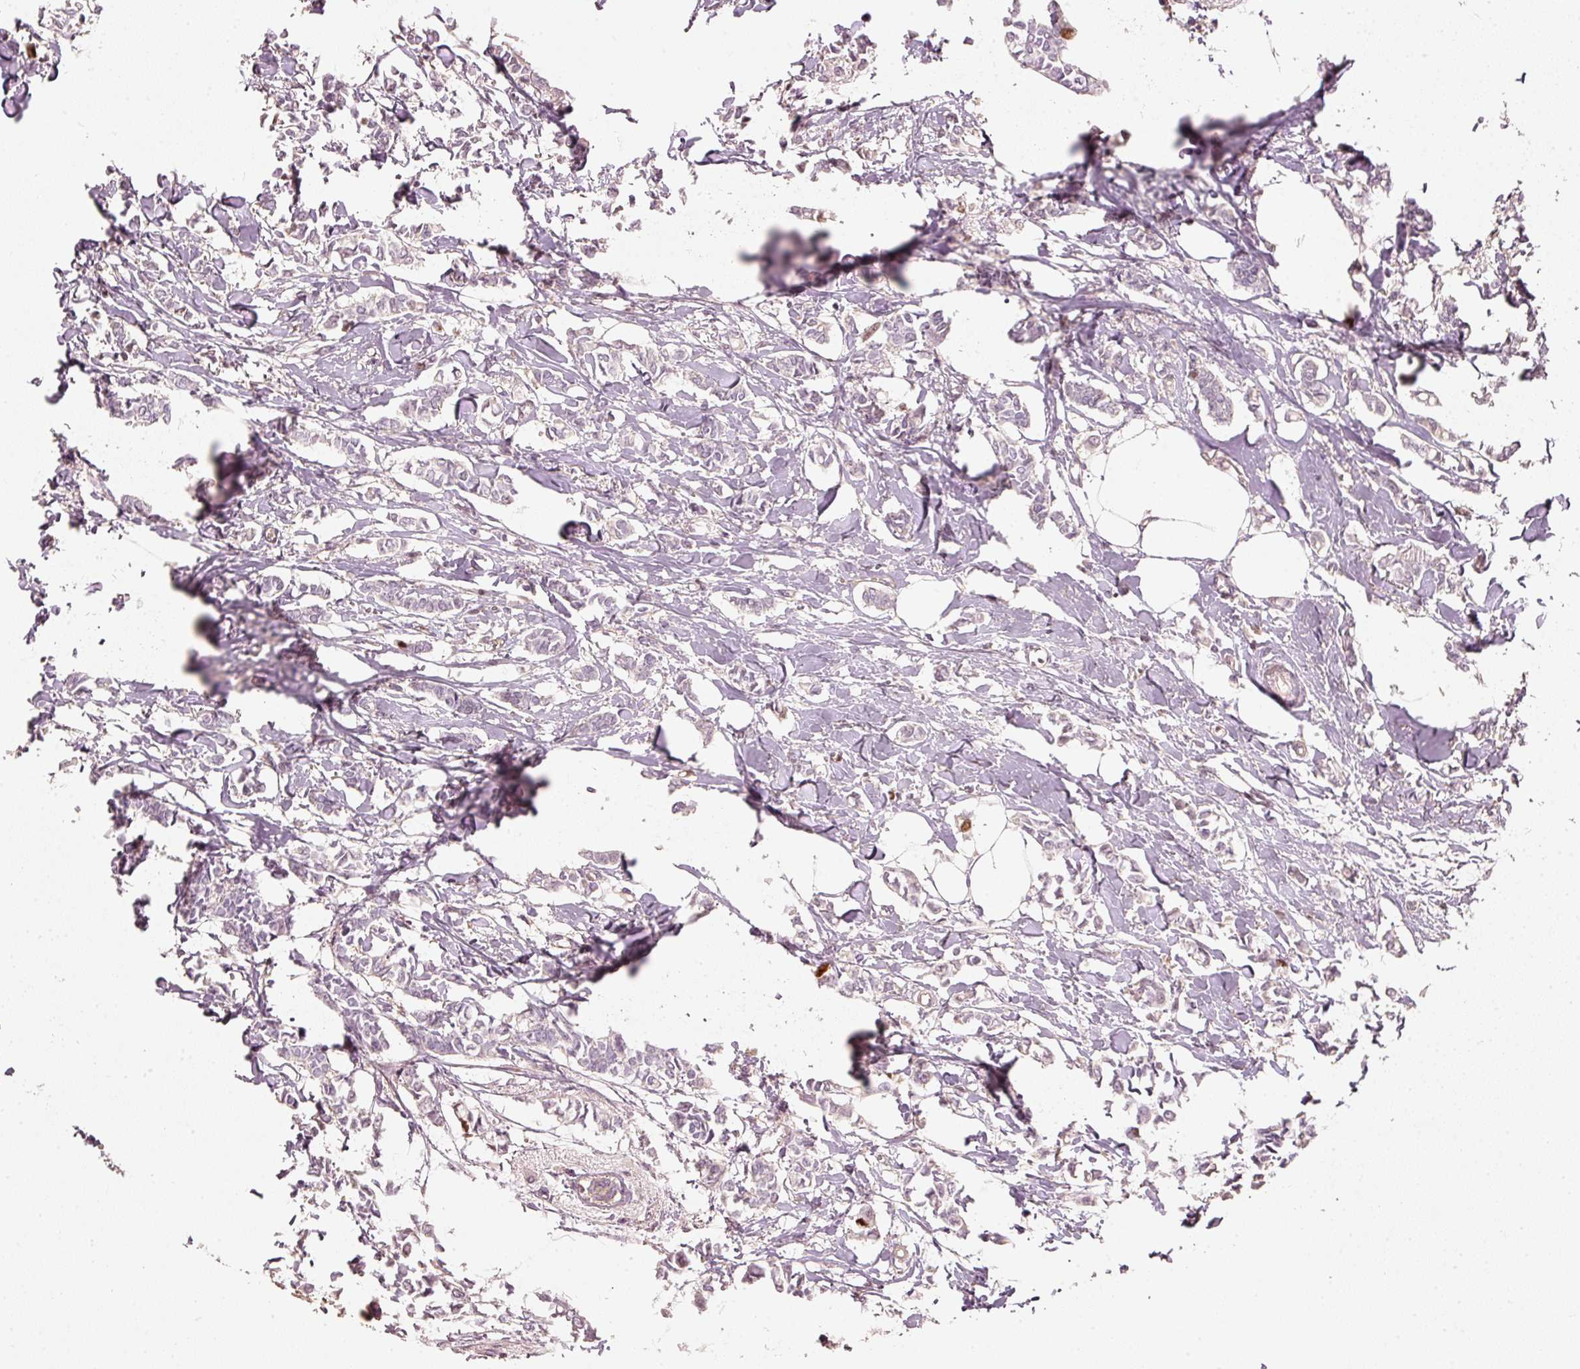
{"staining": {"intensity": "negative", "quantity": "none", "location": "none"}, "tissue": "breast cancer", "cell_type": "Tumor cells", "image_type": "cancer", "snomed": [{"axis": "morphology", "description": "Duct carcinoma"}, {"axis": "topography", "description": "Breast"}], "caption": "The immunohistochemistry (IHC) histopathology image has no significant staining in tumor cells of intraductal carcinoma (breast) tissue. (DAB (3,3'-diaminobenzidine) IHC visualized using brightfield microscopy, high magnification).", "gene": "TREX2", "patient": {"sex": "female", "age": 41}}